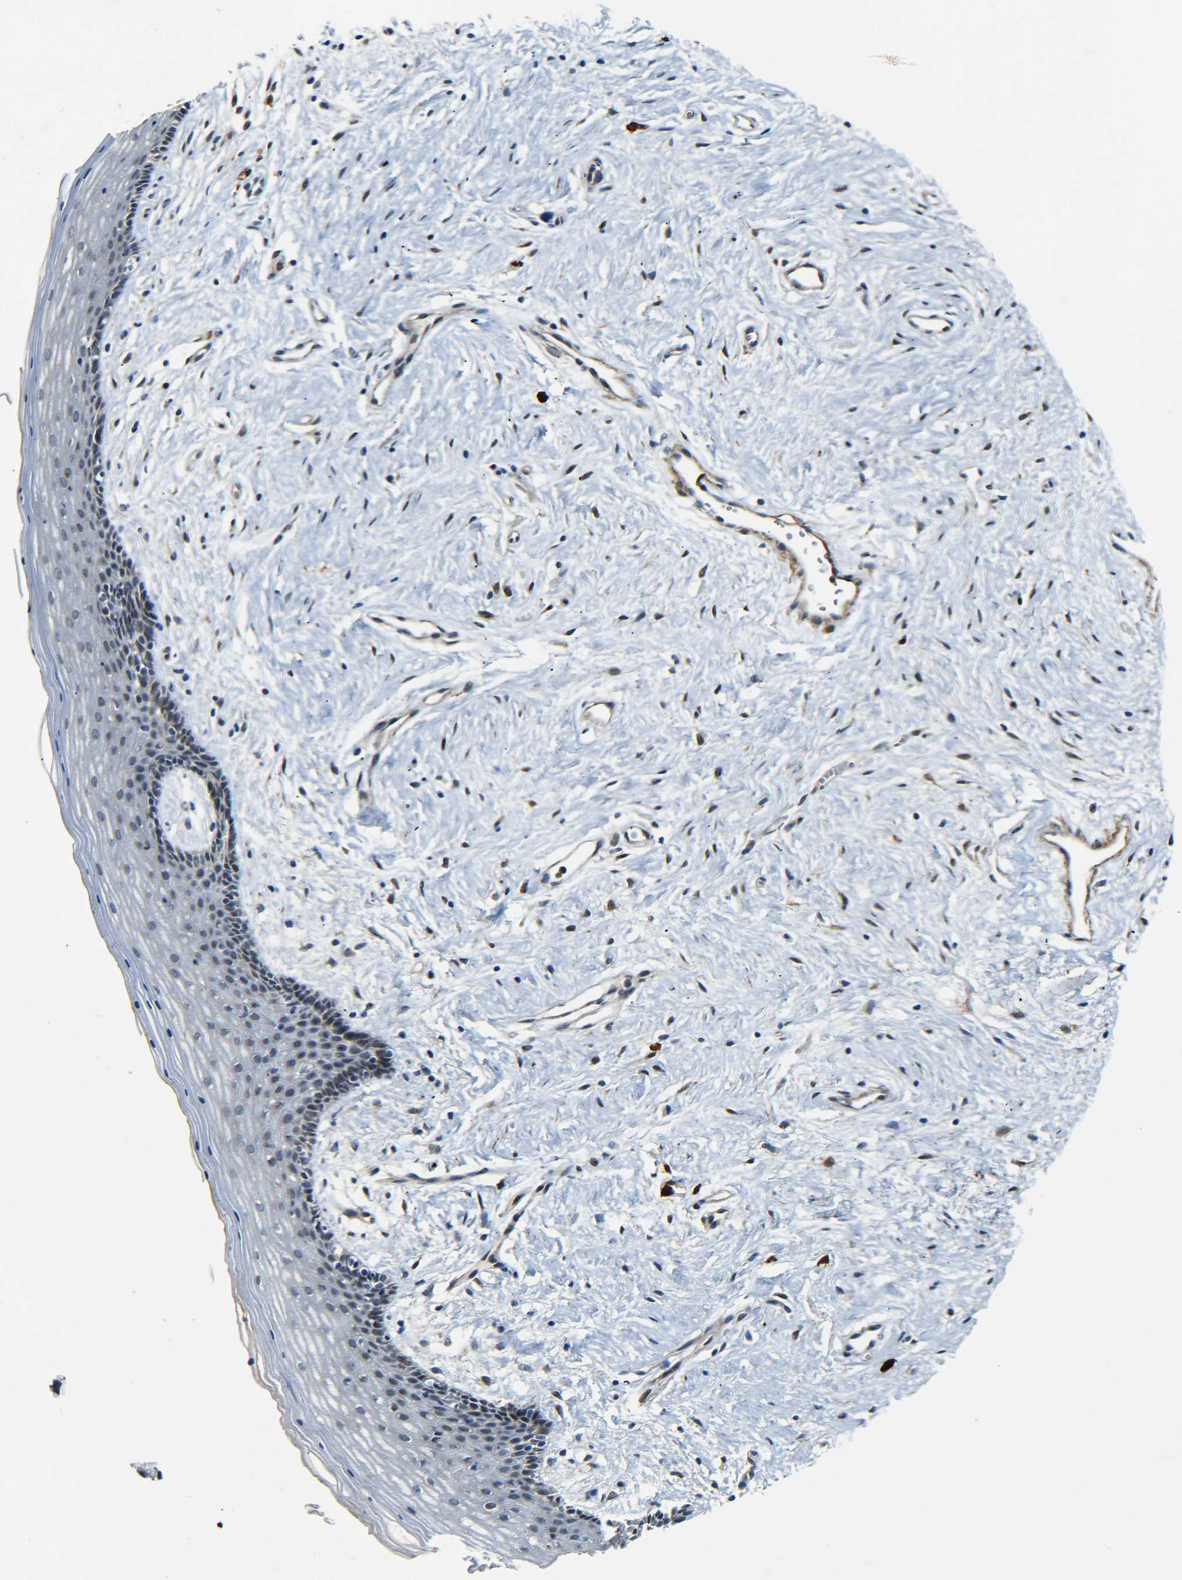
{"staining": {"intensity": "moderate", "quantity": "25%-75%", "location": "nuclear"}, "tissue": "vagina", "cell_type": "Squamous epithelial cells", "image_type": "normal", "snomed": [{"axis": "morphology", "description": "Normal tissue, NOS"}, {"axis": "topography", "description": "Vagina"}], "caption": "This micrograph displays normal vagina stained with IHC to label a protein in brown. The nuclear of squamous epithelial cells show moderate positivity for the protein. Nuclei are counter-stained blue.", "gene": "MEIS1", "patient": {"sex": "female", "age": 44}}